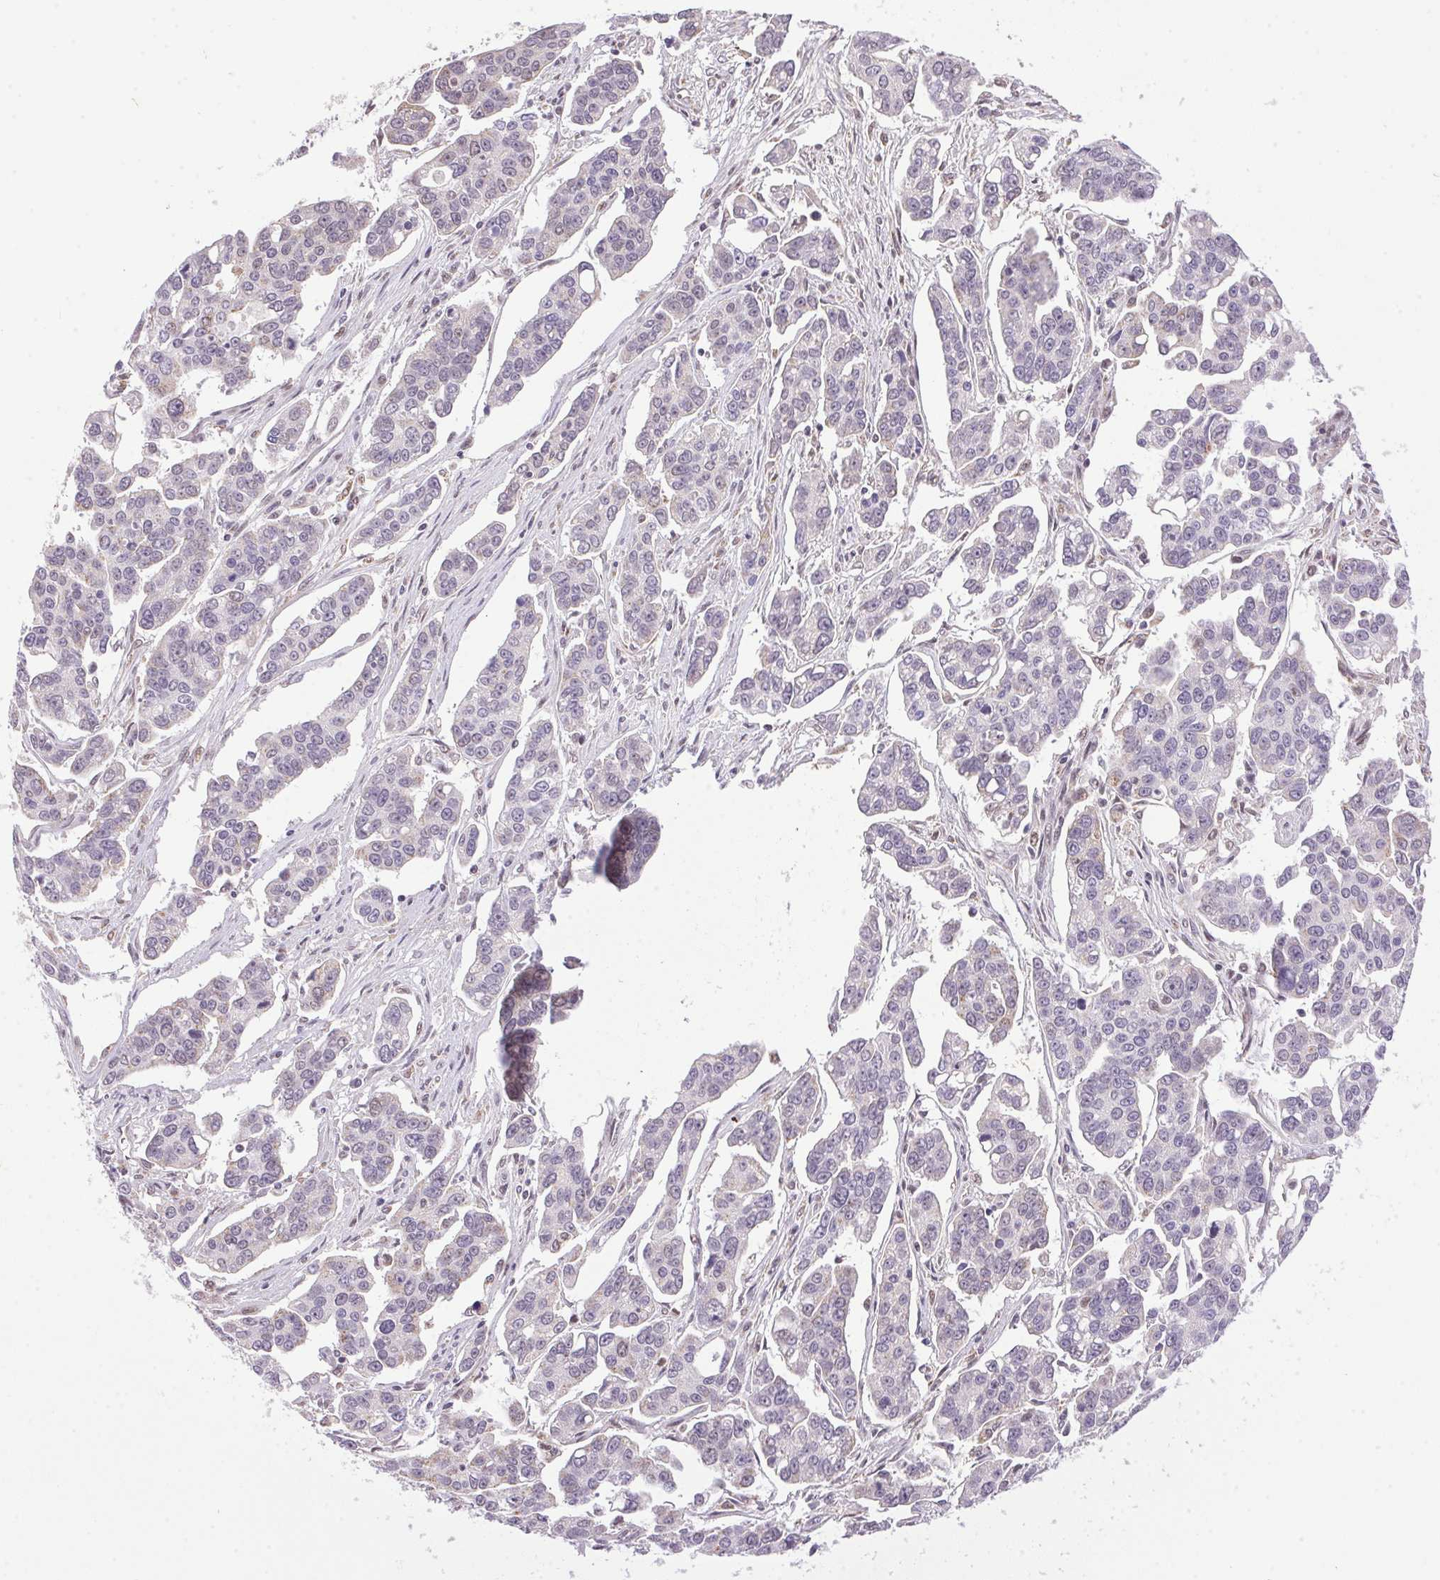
{"staining": {"intensity": "negative", "quantity": "none", "location": "none"}, "tissue": "ovarian cancer", "cell_type": "Tumor cells", "image_type": "cancer", "snomed": [{"axis": "morphology", "description": "Carcinoma, endometroid"}, {"axis": "topography", "description": "Ovary"}], "caption": "Immunohistochemical staining of human endometroid carcinoma (ovarian) exhibits no significant staining in tumor cells.", "gene": "AKR1E2", "patient": {"sex": "female", "age": 78}}